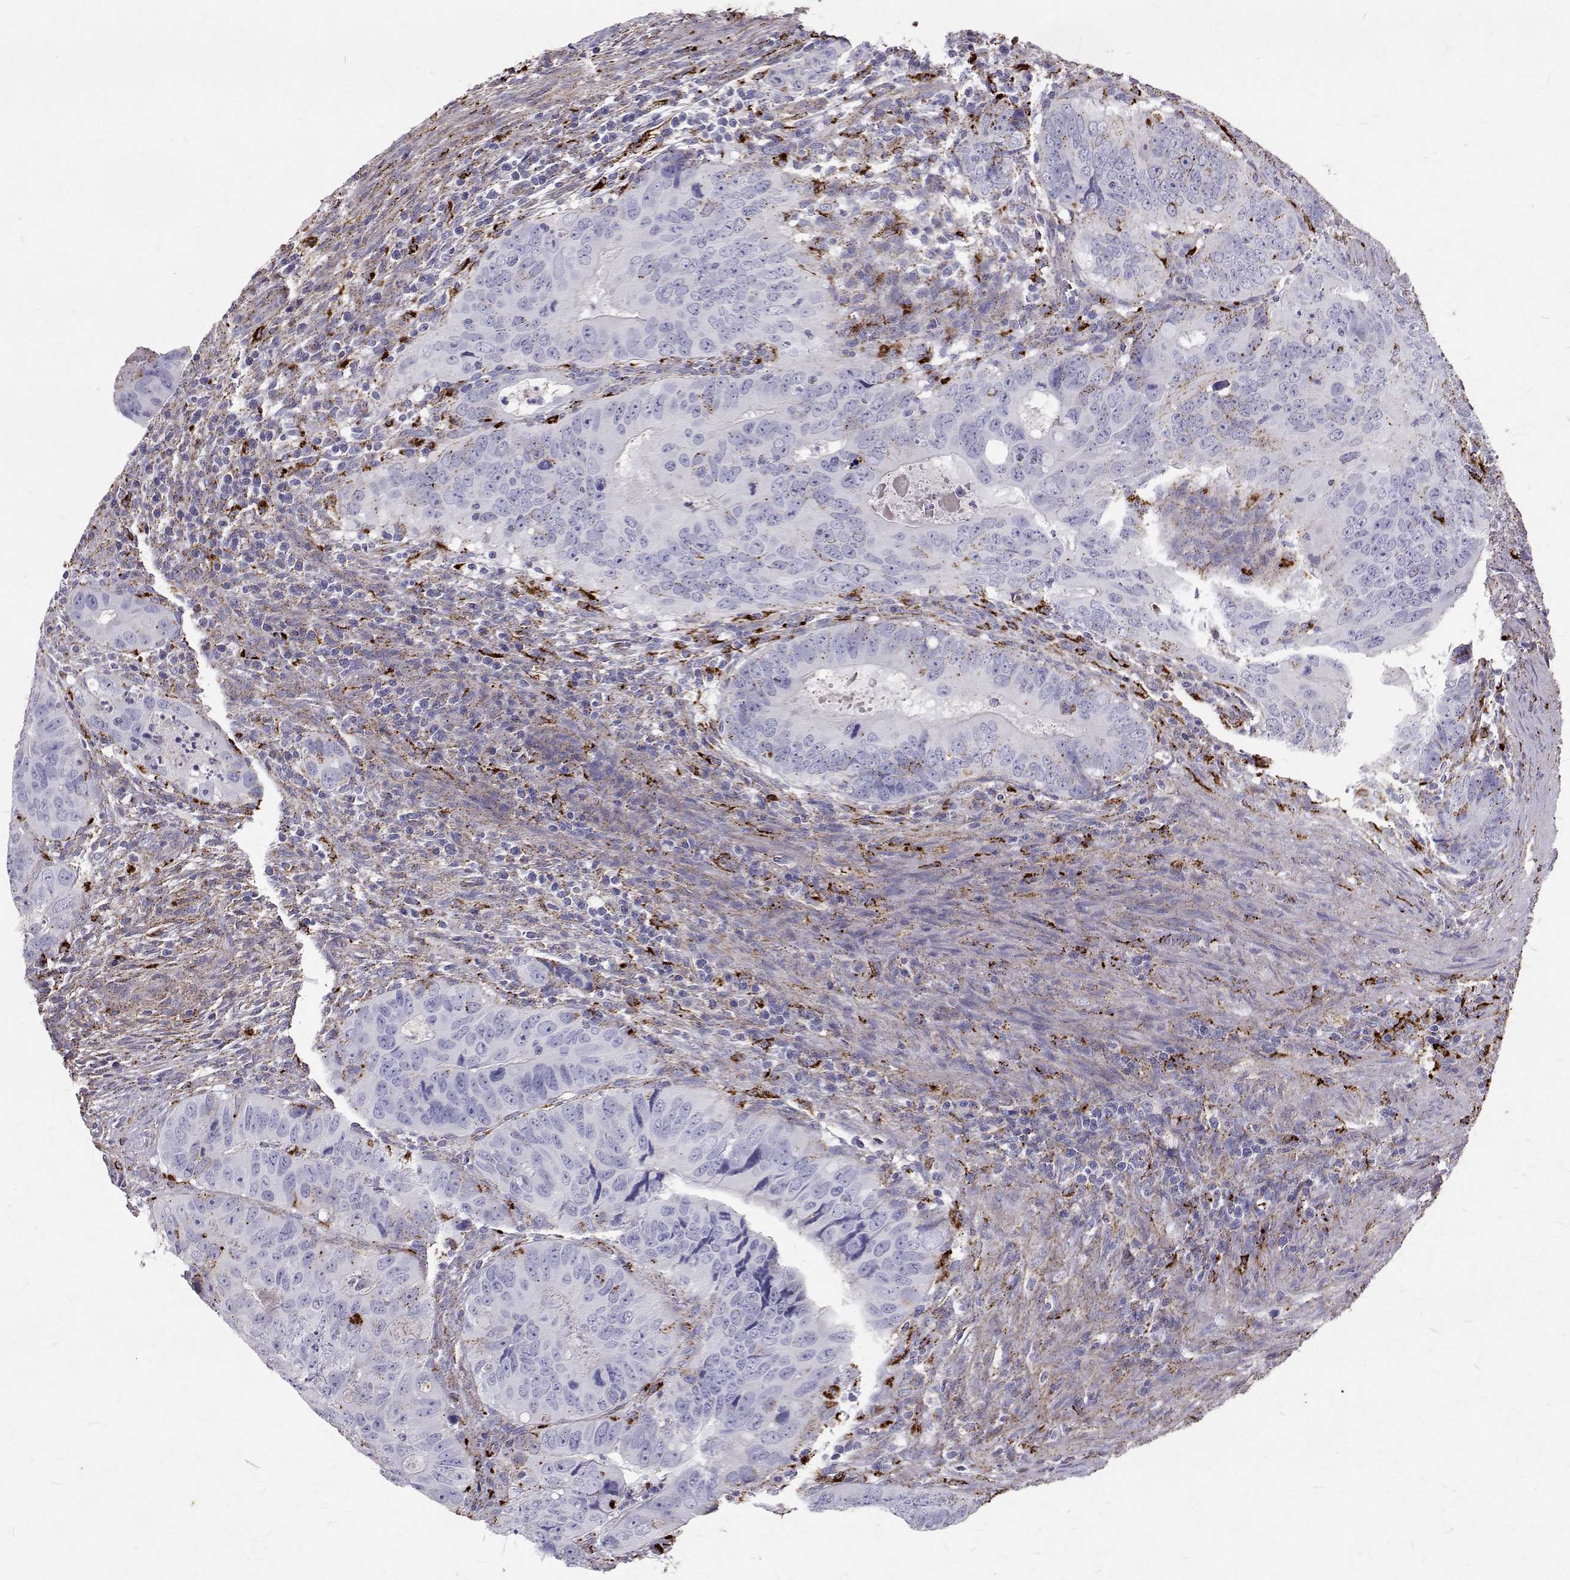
{"staining": {"intensity": "moderate", "quantity": "<25%", "location": "cytoplasmic/membranous"}, "tissue": "colorectal cancer", "cell_type": "Tumor cells", "image_type": "cancer", "snomed": [{"axis": "morphology", "description": "Adenocarcinoma, NOS"}, {"axis": "topography", "description": "Colon"}], "caption": "A histopathology image of human colorectal cancer (adenocarcinoma) stained for a protein shows moderate cytoplasmic/membranous brown staining in tumor cells.", "gene": "TPP1", "patient": {"sex": "male", "age": 79}}